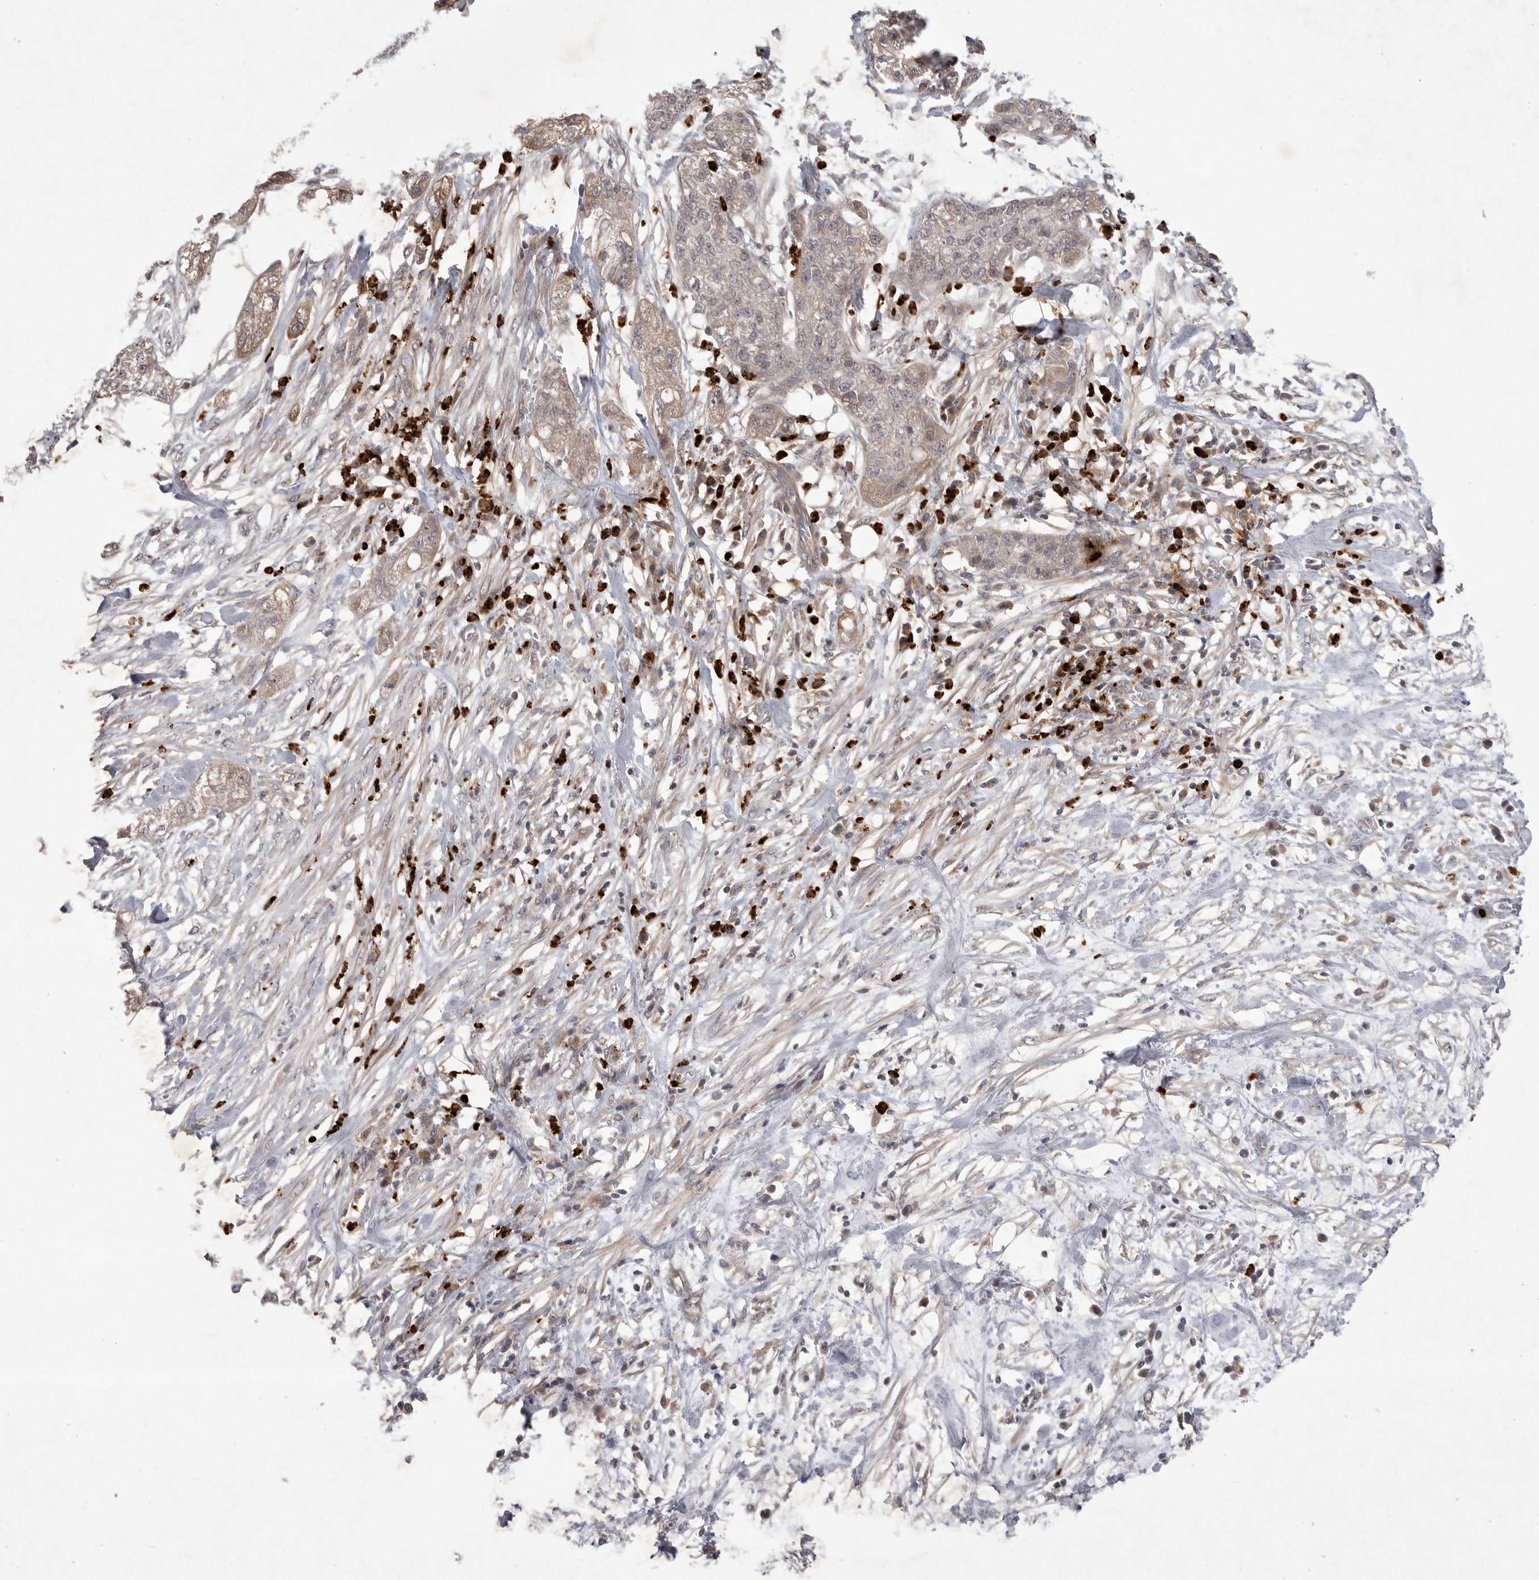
{"staining": {"intensity": "weak", "quantity": "25%-75%", "location": "cytoplasmic/membranous"}, "tissue": "pancreatic cancer", "cell_type": "Tumor cells", "image_type": "cancer", "snomed": [{"axis": "morphology", "description": "Adenocarcinoma, NOS"}, {"axis": "topography", "description": "Pancreas"}], "caption": "DAB immunohistochemical staining of human pancreatic cancer reveals weak cytoplasmic/membranous protein expression in approximately 25%-75% of tumor cells.", "gene": "UBE3D", "patient": {"sex": "female", "age": 78}}